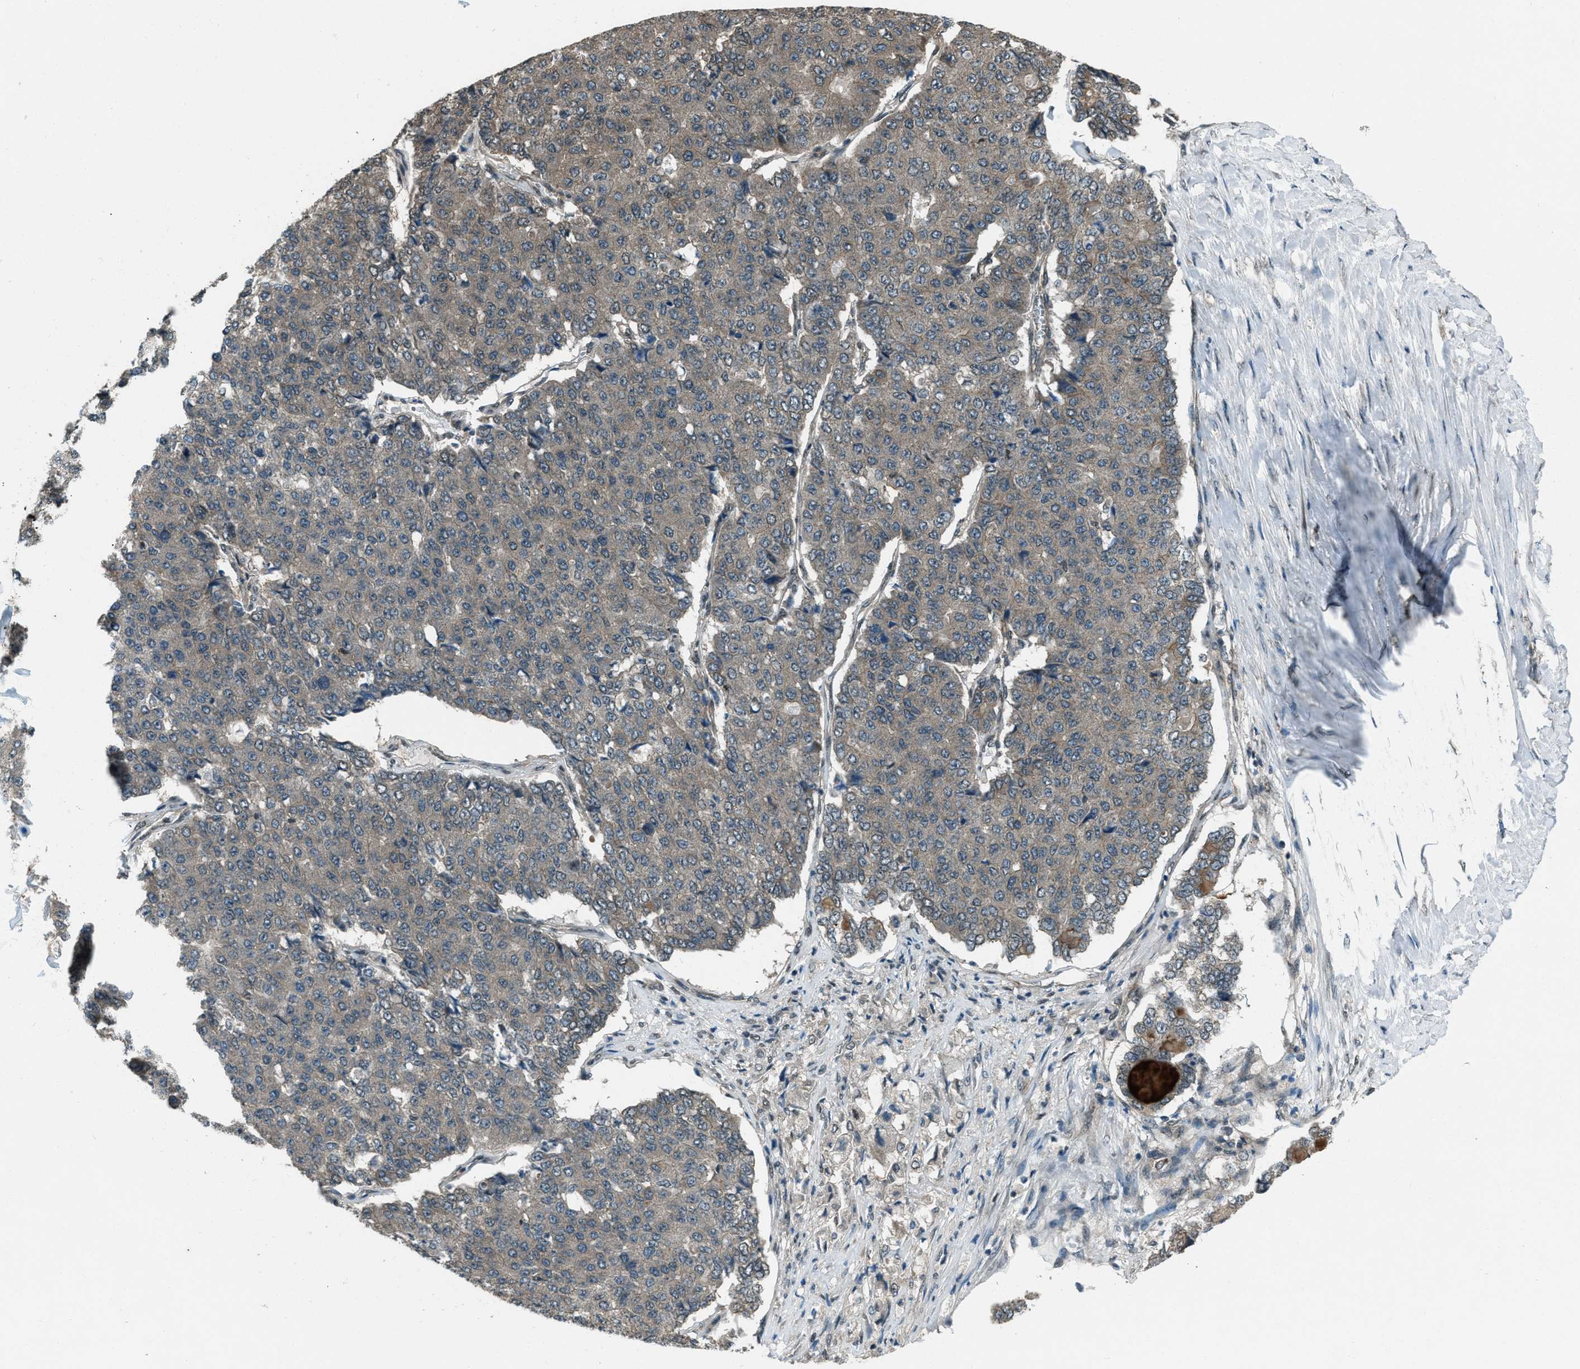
{"staining": {"intensity": "weak", "quantity": ">75%", "location": "cytoplasmic/membranous"}, "tissue": "pancreatic cancer", "cell_type": "Tumor cells", "image_type": "cancer", "snomed": [{"axis": "morphology", "description": "Adenocarcinoma, NOS"}, {"axis": "topography", "description": "Pancreas"}], "caption": "A micrograph showing weak cytoplasmic/membranous positivity in about >75% of tumor cells in pancreatic cancer (adenocarcinoma), as visualized by brown immunohistochemical staining.", "gene": "SVIL", "patient": {"sex": "male", "age": 50}}